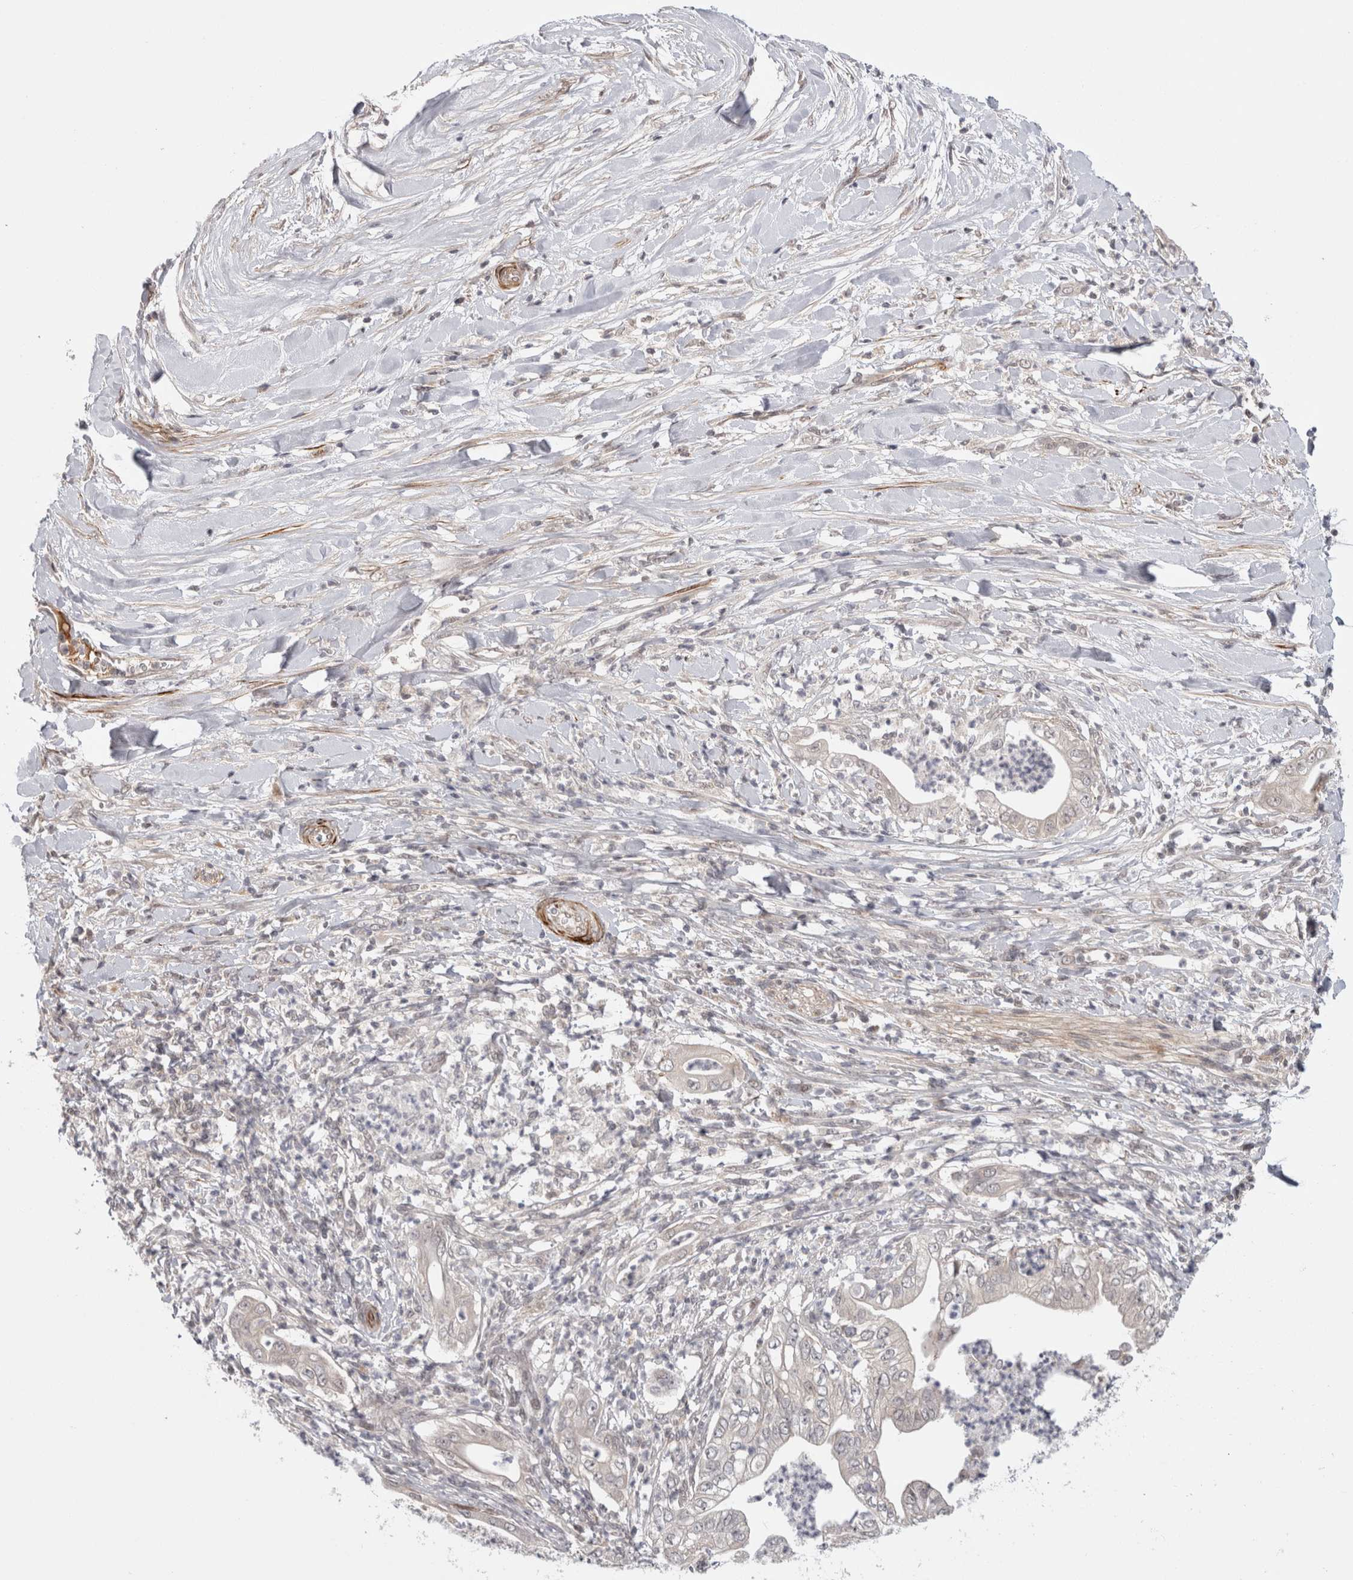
{"staining": {"intensity": "weak", "quantity": "<25%", "location": "cytoplasmic/membranous"}, "tissue": "pancreatic cancer", "cell_type": "Tumor cells", "image_type": "cancer", "snomed": [{"axis": "morphology", "description": "Adenocarcinoma, NOS"}, {"axis": "topography", "description": "Pancreas"}], "caption": "There is no significant staining in tumor cells of pancreatic cancer.", "gene": "ZNF318", "patient": {"sex": "female", "age": 78}}